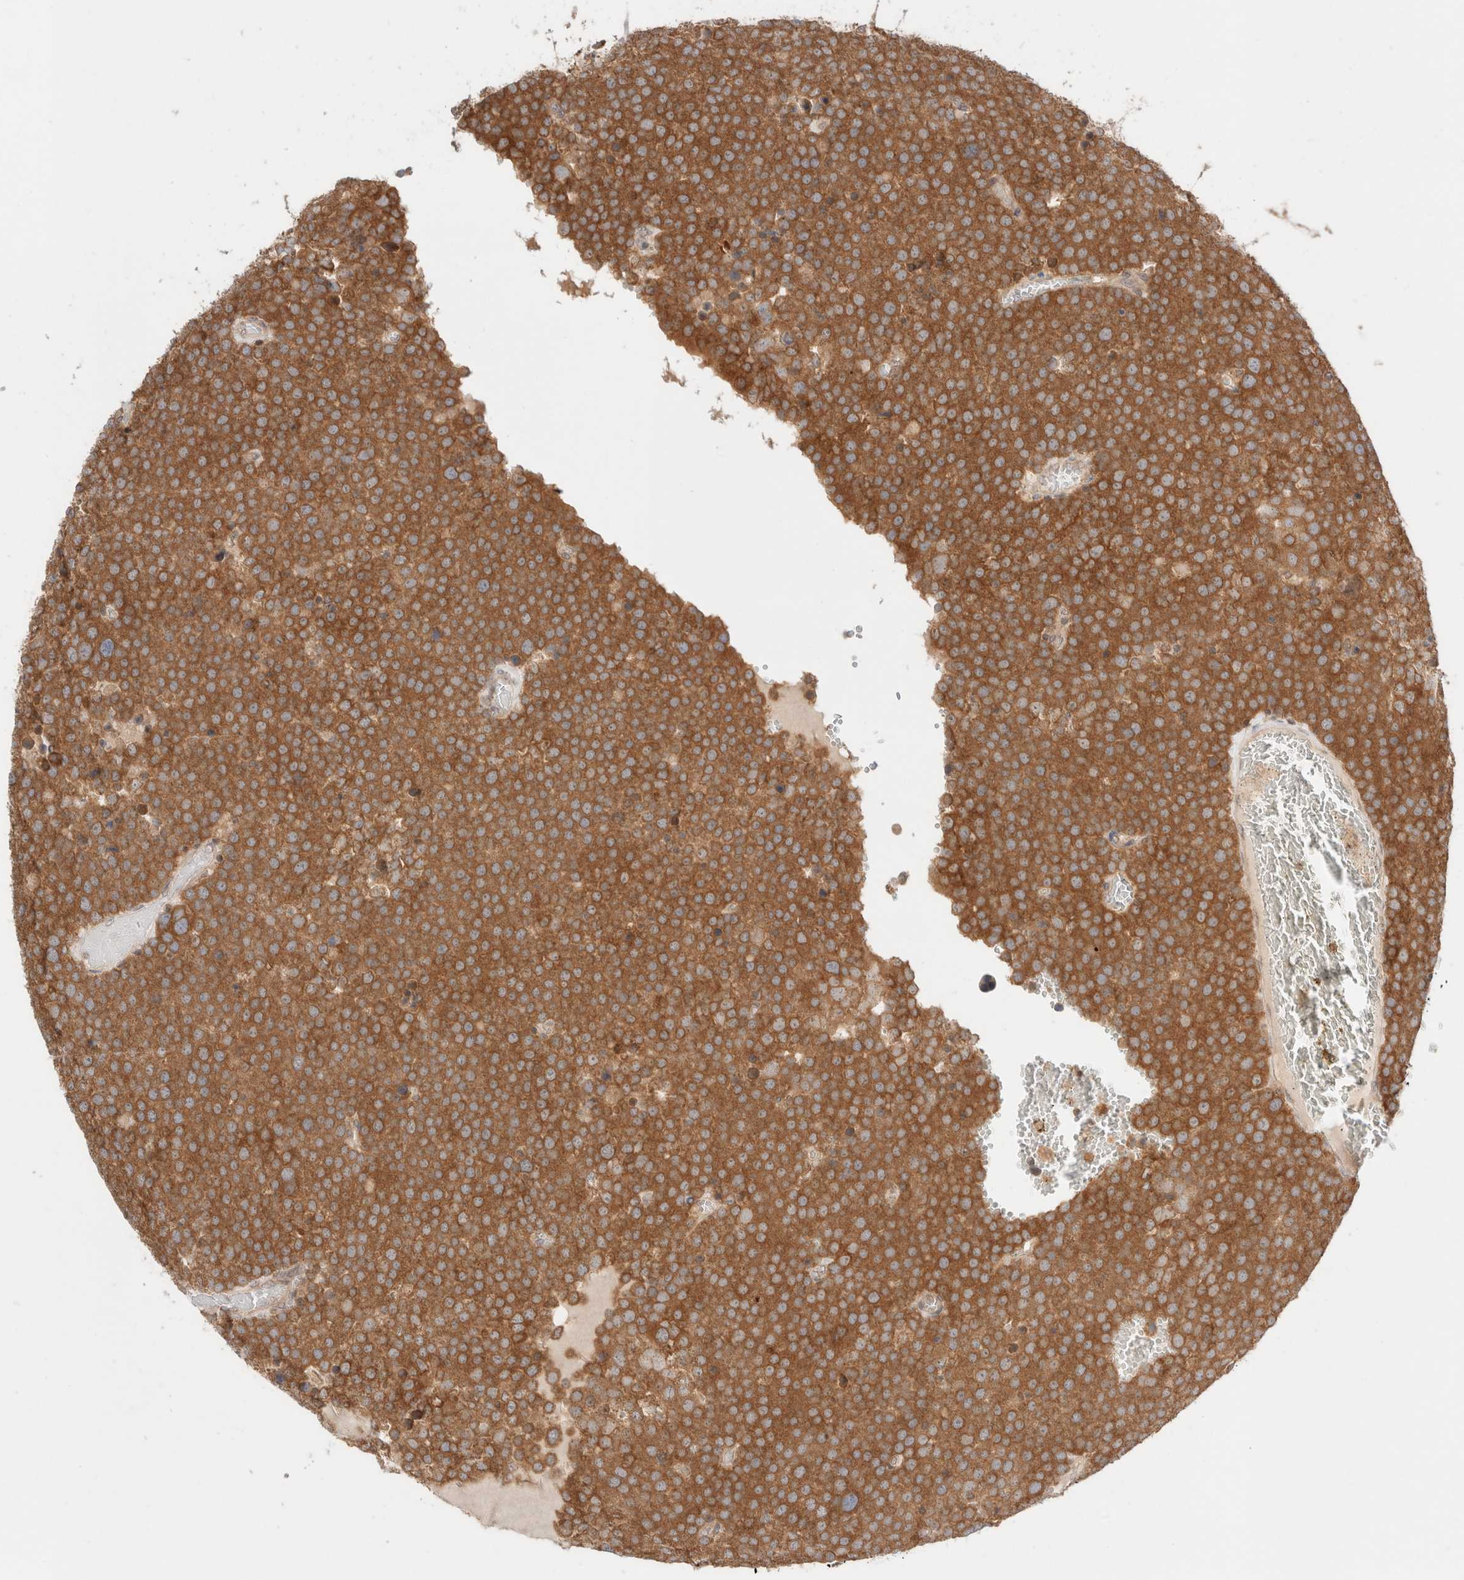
{"staining": {"intensity": "moderate", "quantity": ">75%", "location": "cytoplasmic/membranous"}, "tissue": "testis cancer", "cell_type": "Tumor cells", "image_type": "cancer", "snomed": [{"axis": "morphology", "description": "Seminoma, NOS"}, {"axis": "topography", "description": "Testis"}], "caption": "Tumor cells reveal moderate cytoplasmic/membranous expression in about >75% of cells in seminoma (testis).", "gene": "XKR4", "patient": {"sex": "male", "age": 71}}